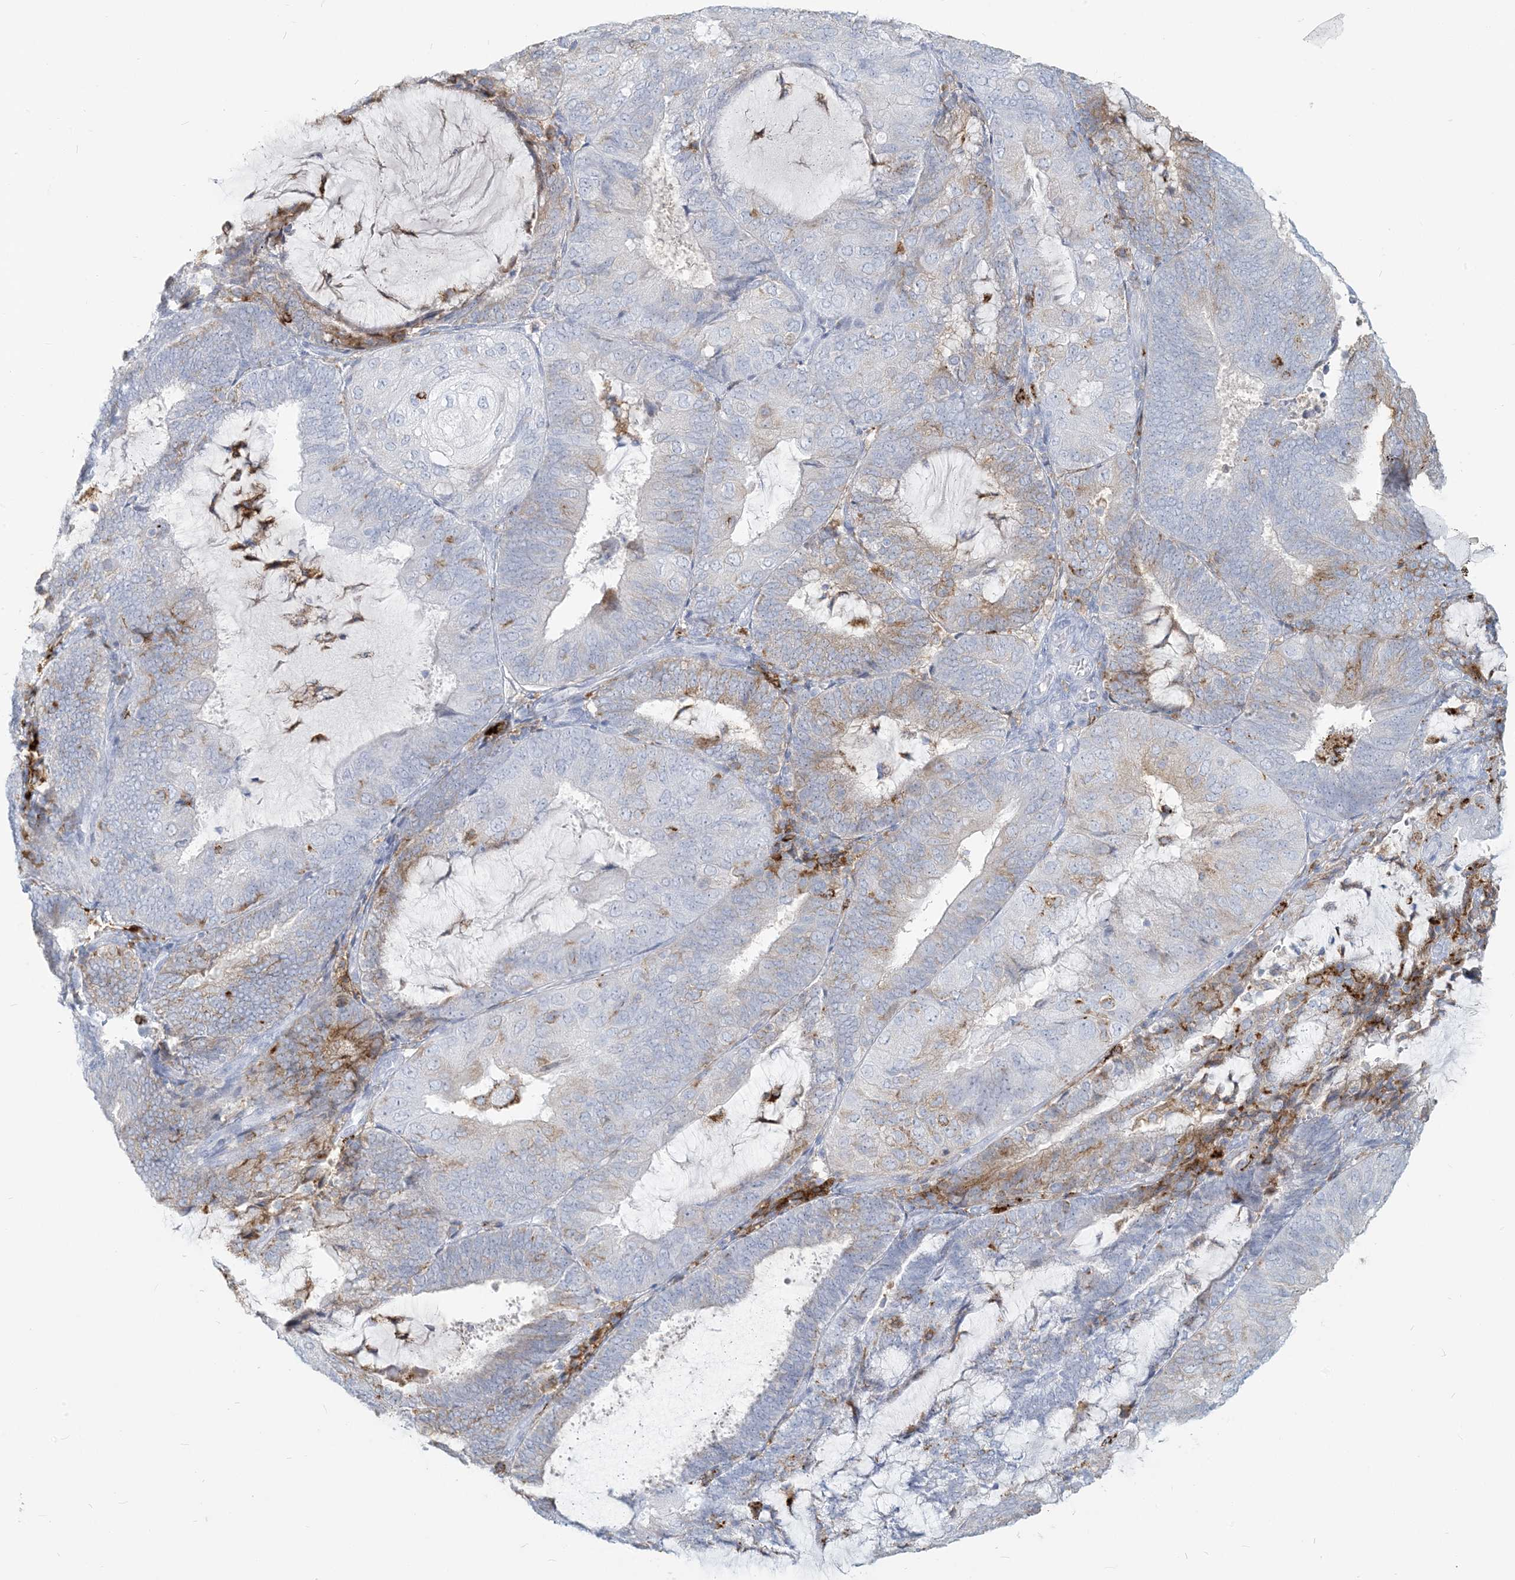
{"staining": {"intensity": "strong", "quantity": "<25%", "location": "cytoplasmic/membranous"}, "tissue": "endometrial cancer", "cell_type": "Tumor cells", "image_type": "cancer", "snomed": [{"axis": "morphology", "description": "Adenocarcinoma, NOS"}, {"axis": "topography", "description": "Endometrium"}], "caption": "Immunohistochemical staining of human endometrial cancer (adenocarcinoma) displays medium levels of strong cytoplasmic/membranous staining in about <25% of tumor cells.", "gene": "HLA-DRB1", "patient": {"sex": "female", "age": 81}}